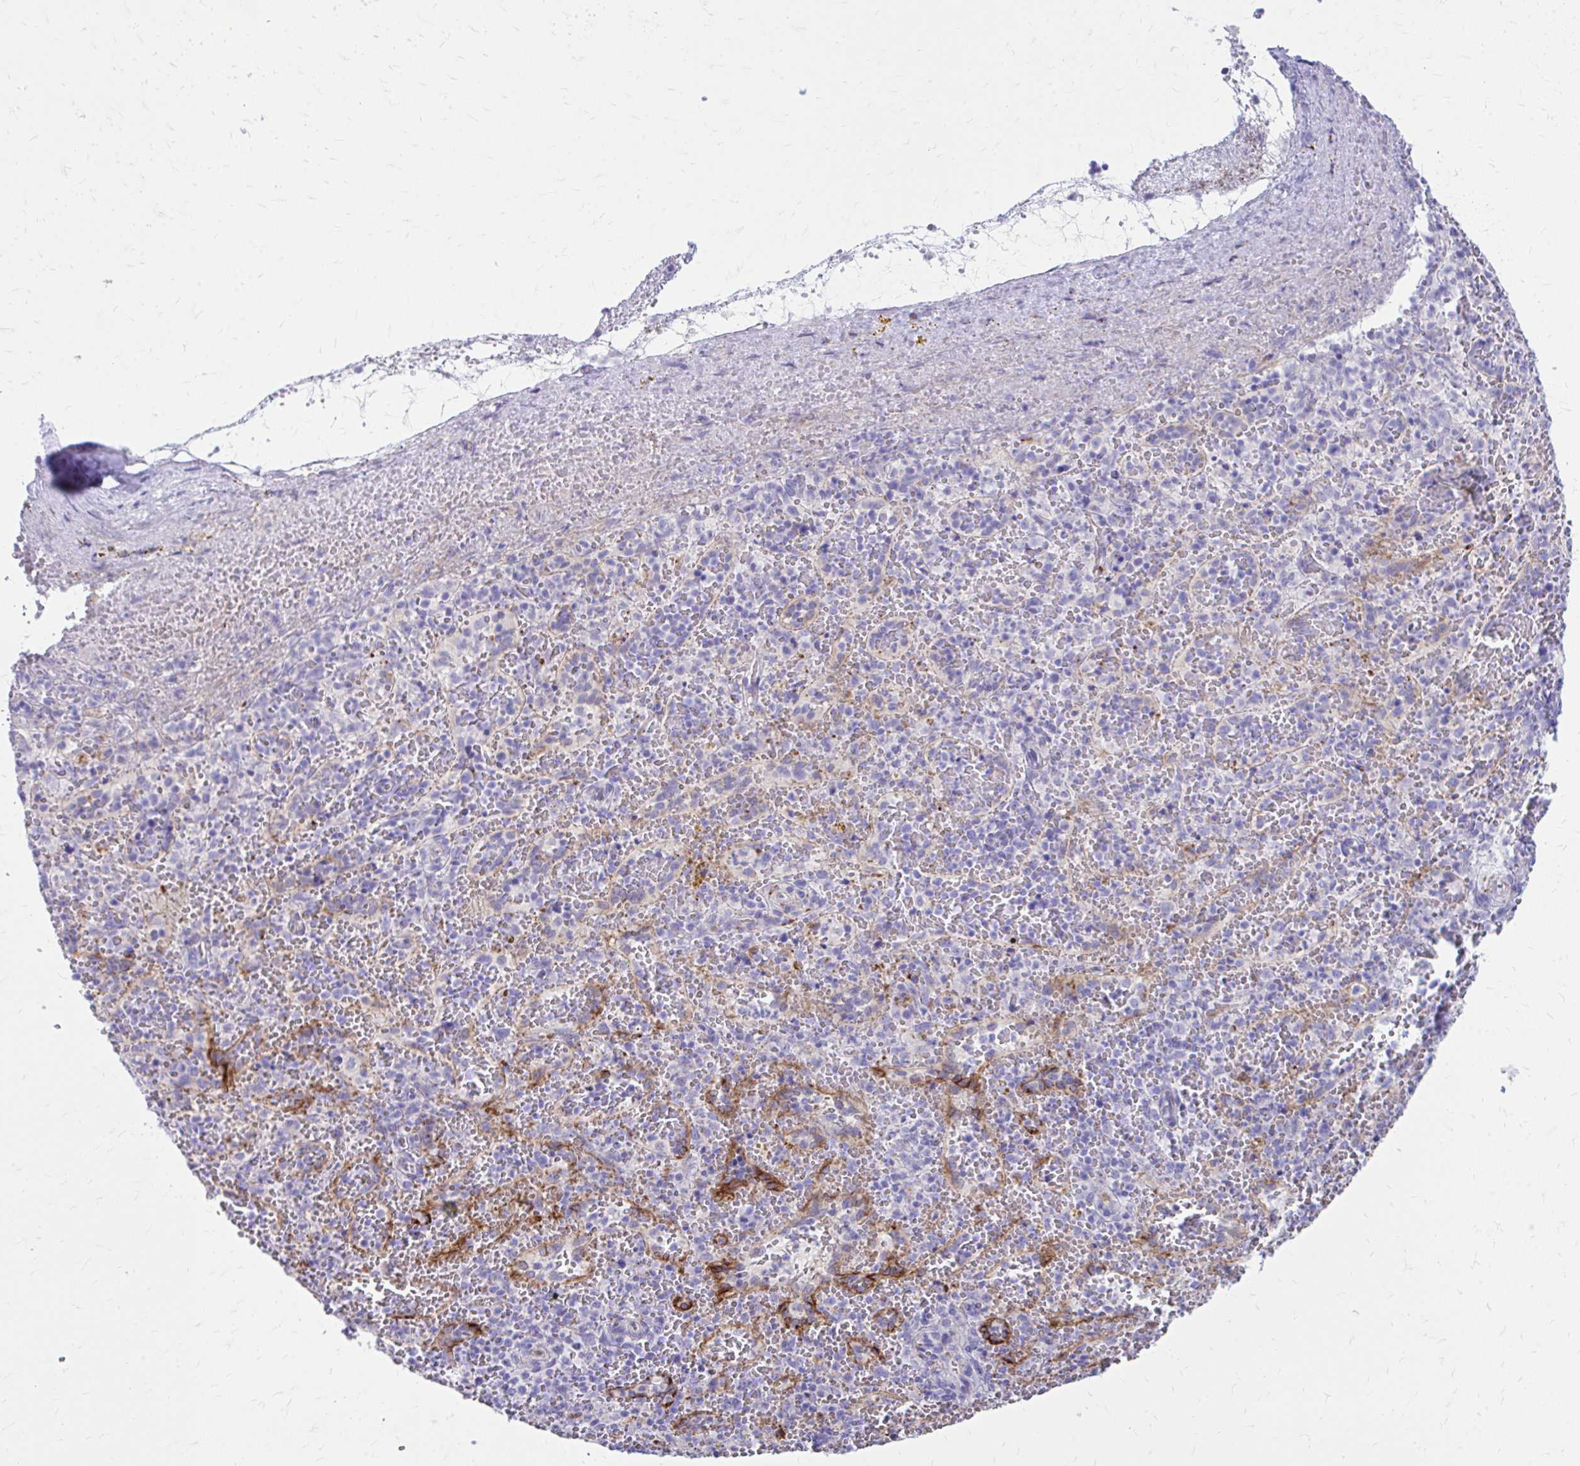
{"staining": {"intensity": "negative", "quantity": "none", "location": "none"}, "tissue": "spleen", "cell_type": "Cells in red pulp", "image_type": "normal", "snomed": [{"axis": "morphology", "description": "Normal tissue, NOS"}, {"axis": "topography", "description": "Spleen"}], "caption": "Cells in red pulp show no significant protein positivity in benign spleen.", "gene": "ENSG00000285953", "patient": {"sex": "female", "age": 50}}